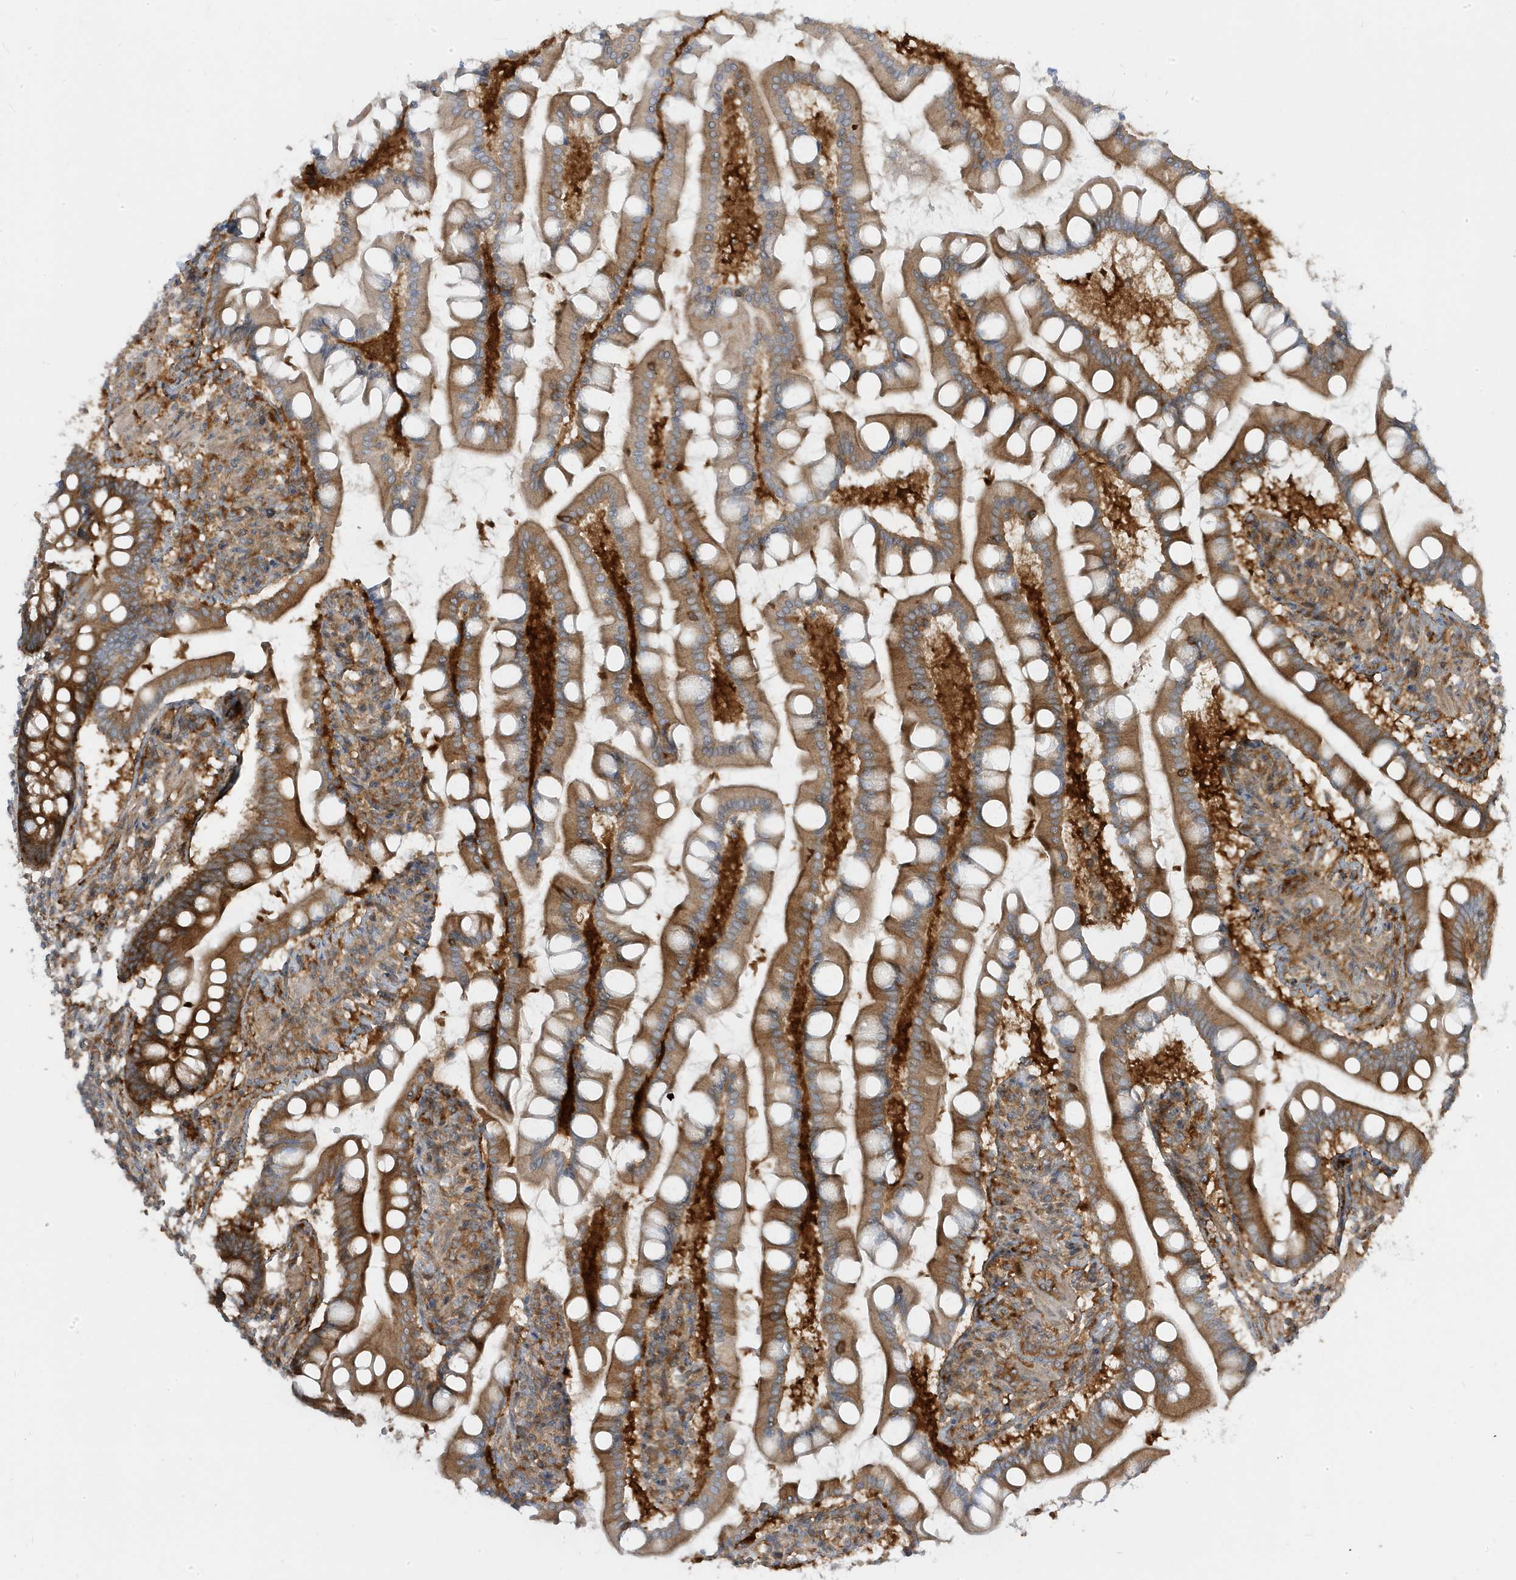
{"staining": {"intensity": "moderate", "quantity": ">75%", "location": "cytoplasmic/membranous"}, "tissue": "small intestine", "cell_type": "Glandular cells", "image_type": "normal", "snomed": [{"axis": "morphology", "description": "Normal tissue, NOS"}, {"axis": "topography", "description": "Small intestine"}], "caption": "Human small intestine stained with a brown dye exhibits moderate cytoplasmic/membranous positive expression in about >75% of glandular cells.", "gene": "STAM", "patient": {"sex": "male", "age": 41}}